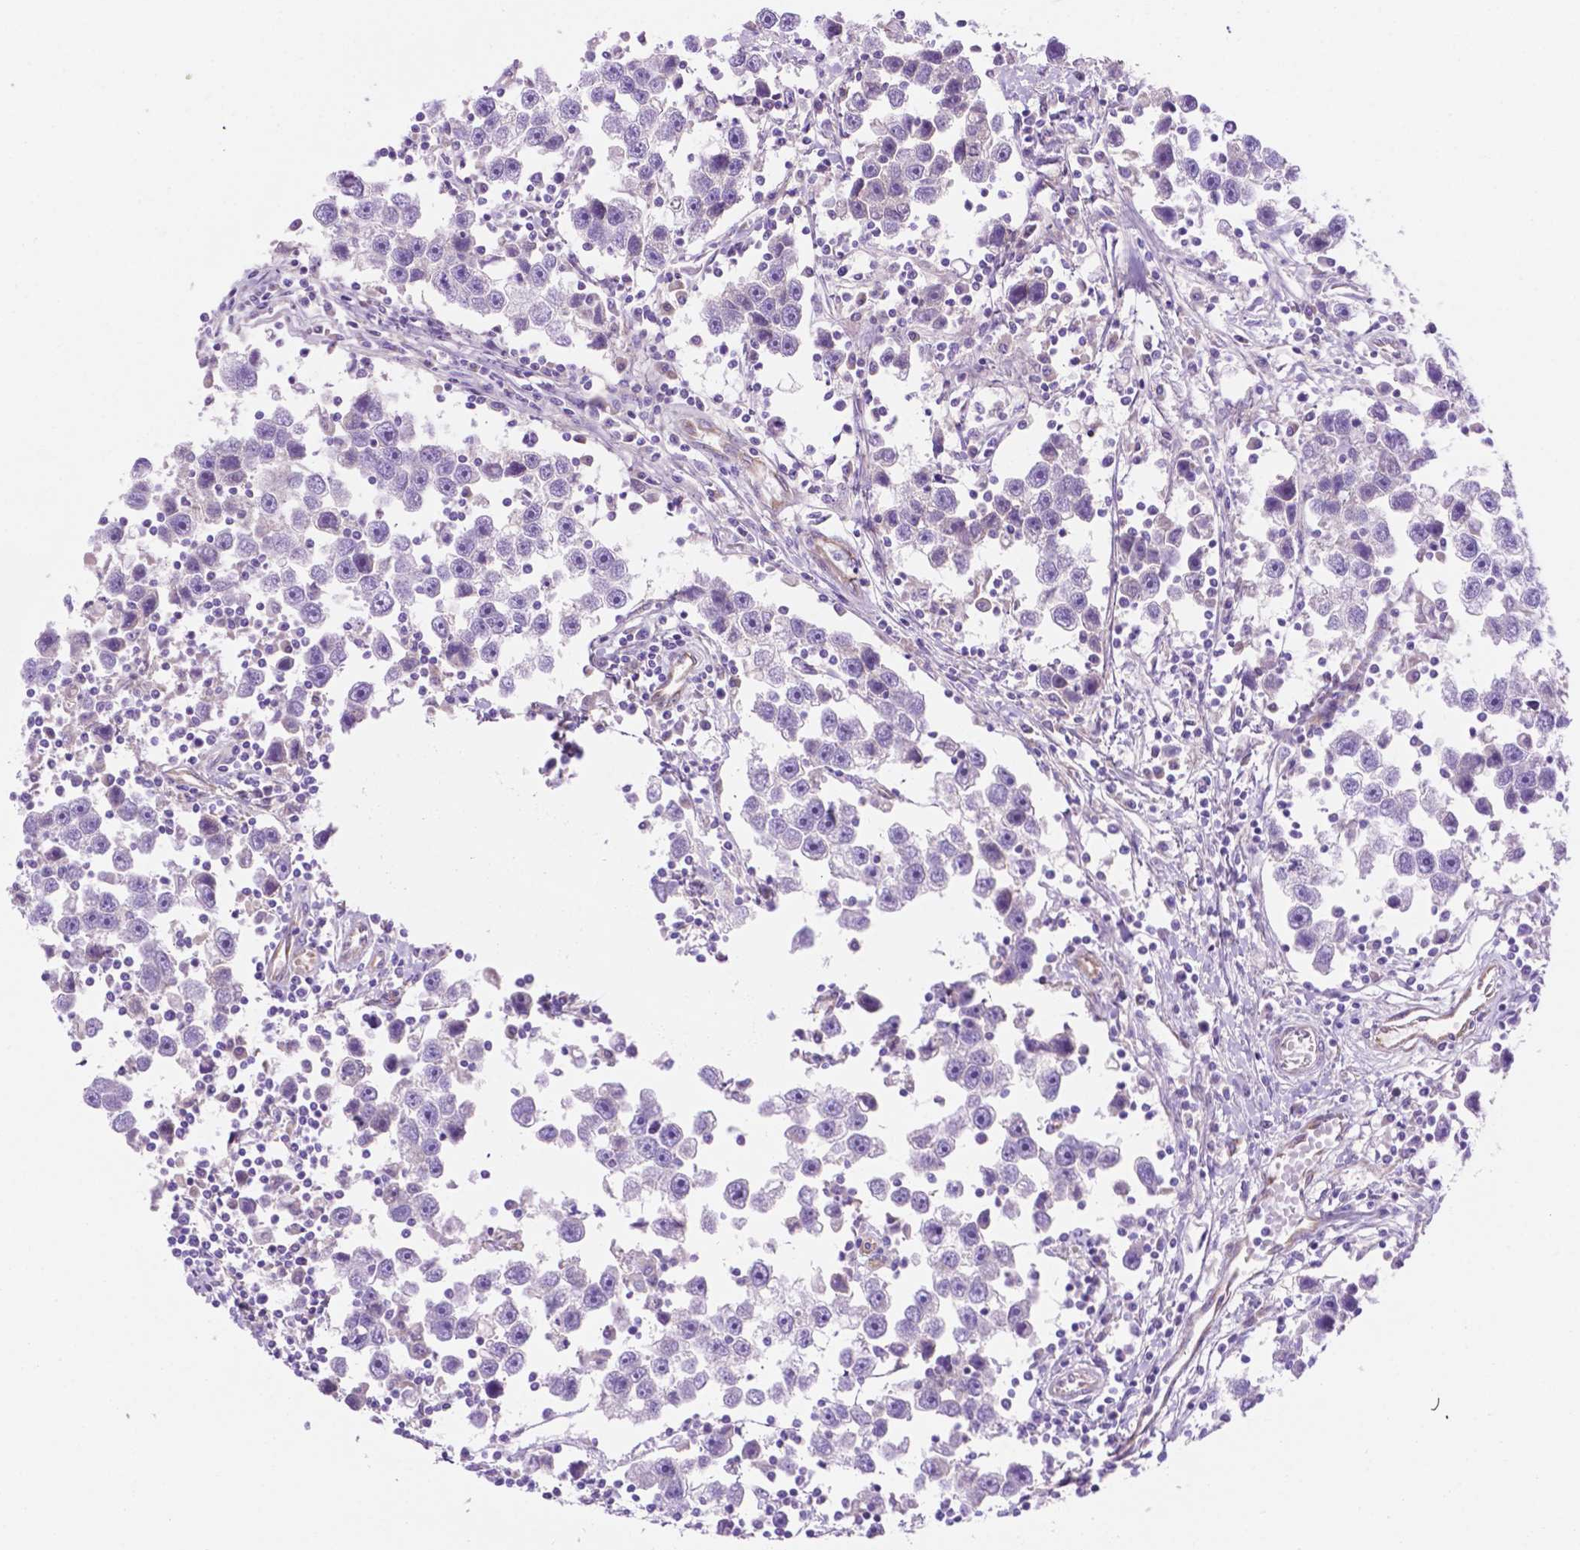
{"staining": {"intensity": "negative", "quantity": "none", "location": "none"}, "tissue": "testis cancer", "cell_type": "Tumor cells", "image_type": "cancer", "snomed": [{"axis": "morphology", "description": "Seminoma, NOS"}, {"axis": "topography", "description": "Testis"}], "caption": "This histopathology image is of testis cancer (seminoma) stained with immunohistochemistry (IHC) to label a protein in brown with the nuclei are counter-stained blue. There is no positivity in tumor cells.", "gene": "CEACAM7", "patient": {"sex": "male", "age": 30}}